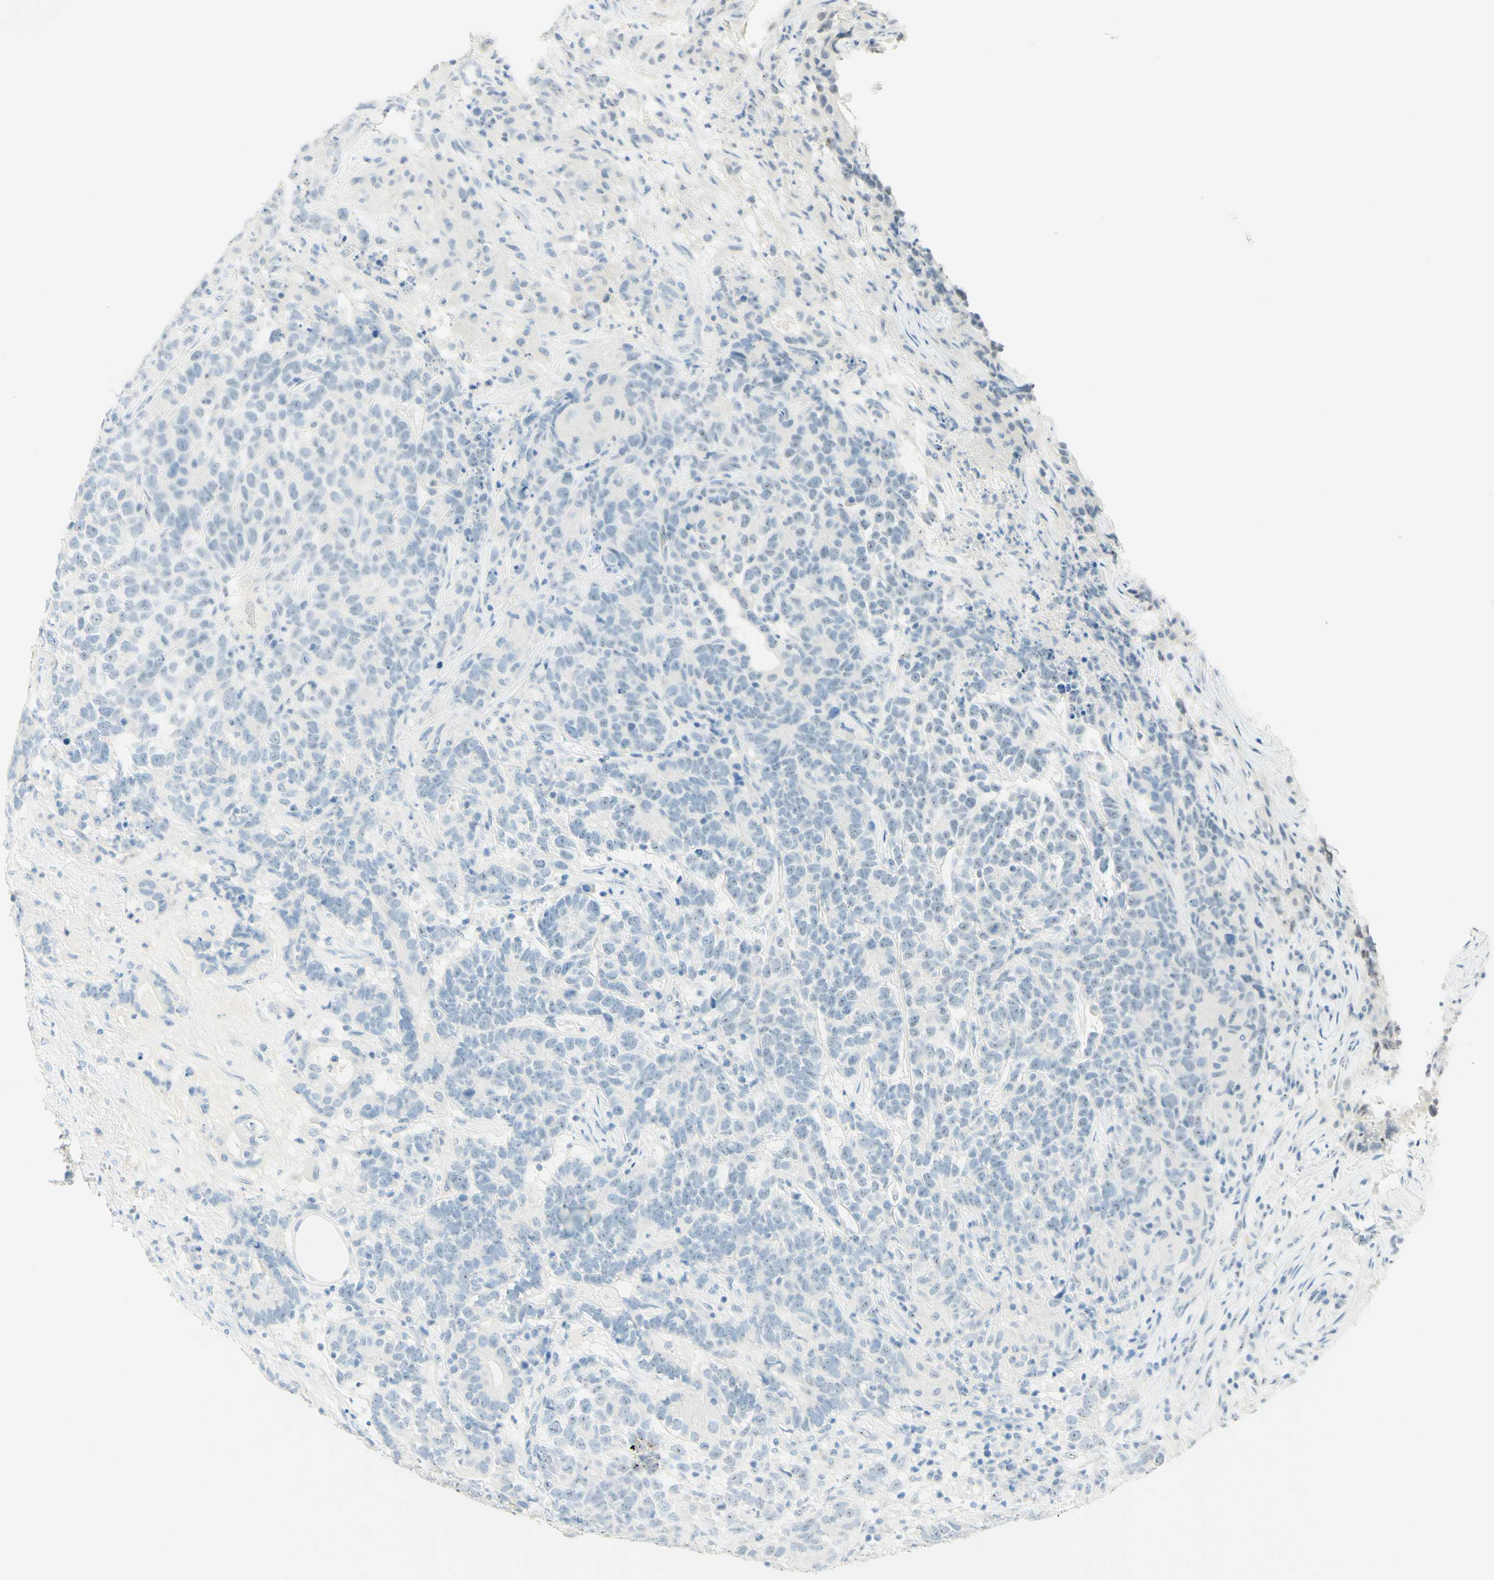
{"staining": {"intensity": "negative", "quantity": "none", "location": "none"}, "tissue": "testis cancer", "cell_type": "Tumor cells", "image_type": "cancer", "snomed": [{"axis": "morphology", "description": "Carcinoma, Embryonal, NOS"}, {"axis": "topography", "description": "Testis"}], "caption": "An immunohistochemistry image of testis cancer is shown. There is no staining in tumor cells of testis cancer.", "gene": "FMR1NB", "patient": {"sex": "male", "age": 26}}